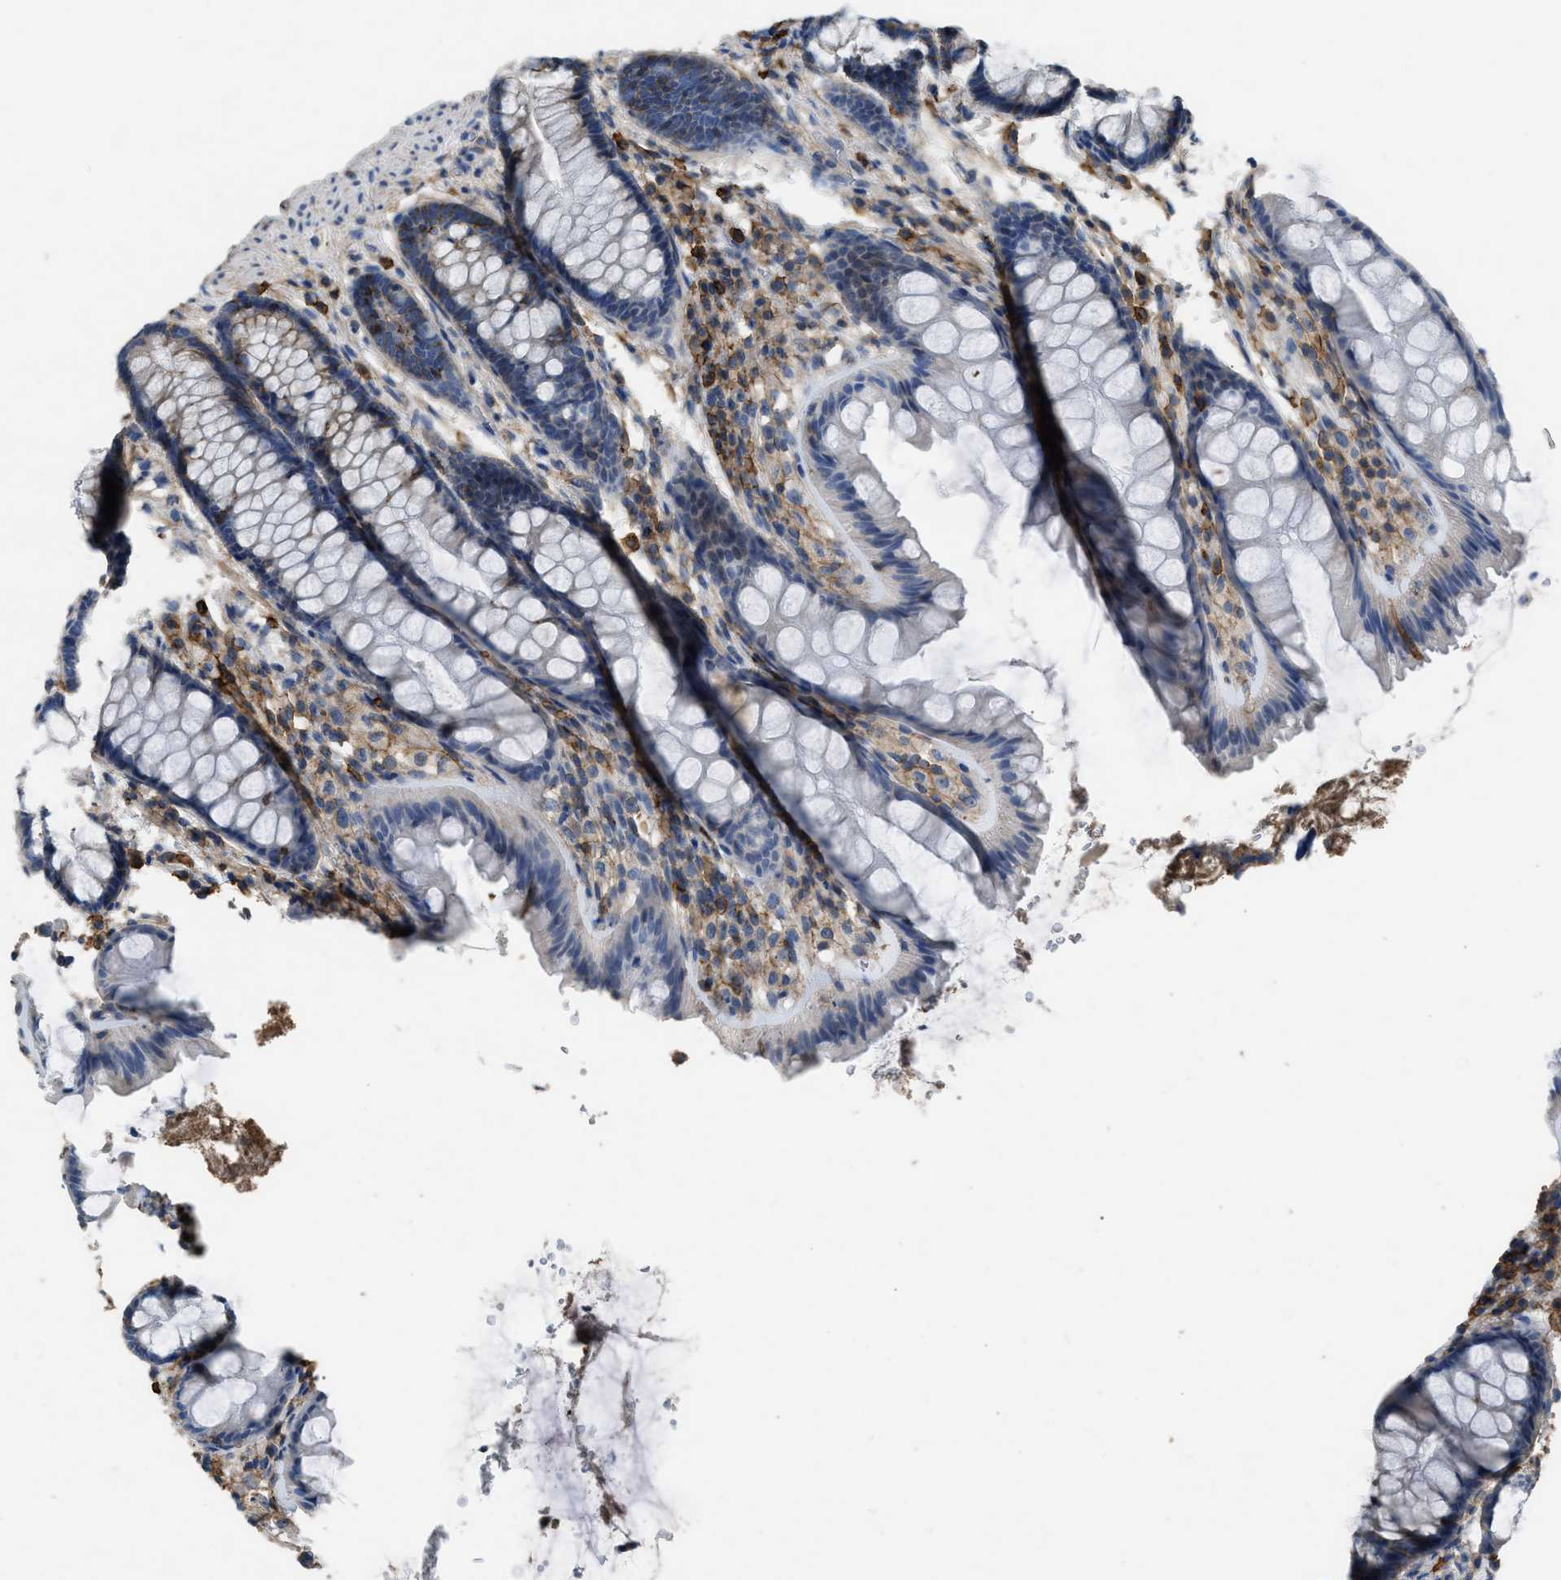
{"staining": {"intensity": "negative", "quantity": "none", "location": "none"}, "tissue": "colon", "cell_type": "Endothelial cells", "image_type": "normal", "snomed": [{"axis": "morphology", "description": "Normal tissue, NOS"}, {"axis": "topography", "description": "Colon"}], "caption": "Unremarkable colon was stained to show a protein in brown. There is no significant positivity in endothelial cells. (Stains: DAB immunohistochemistry (IHC) with hematoxylin counter stain, Microscopy: brightfield microscopy at high magnification).", "gene": "OR51E1", "patient": {"sex": "female", "age": 56}}